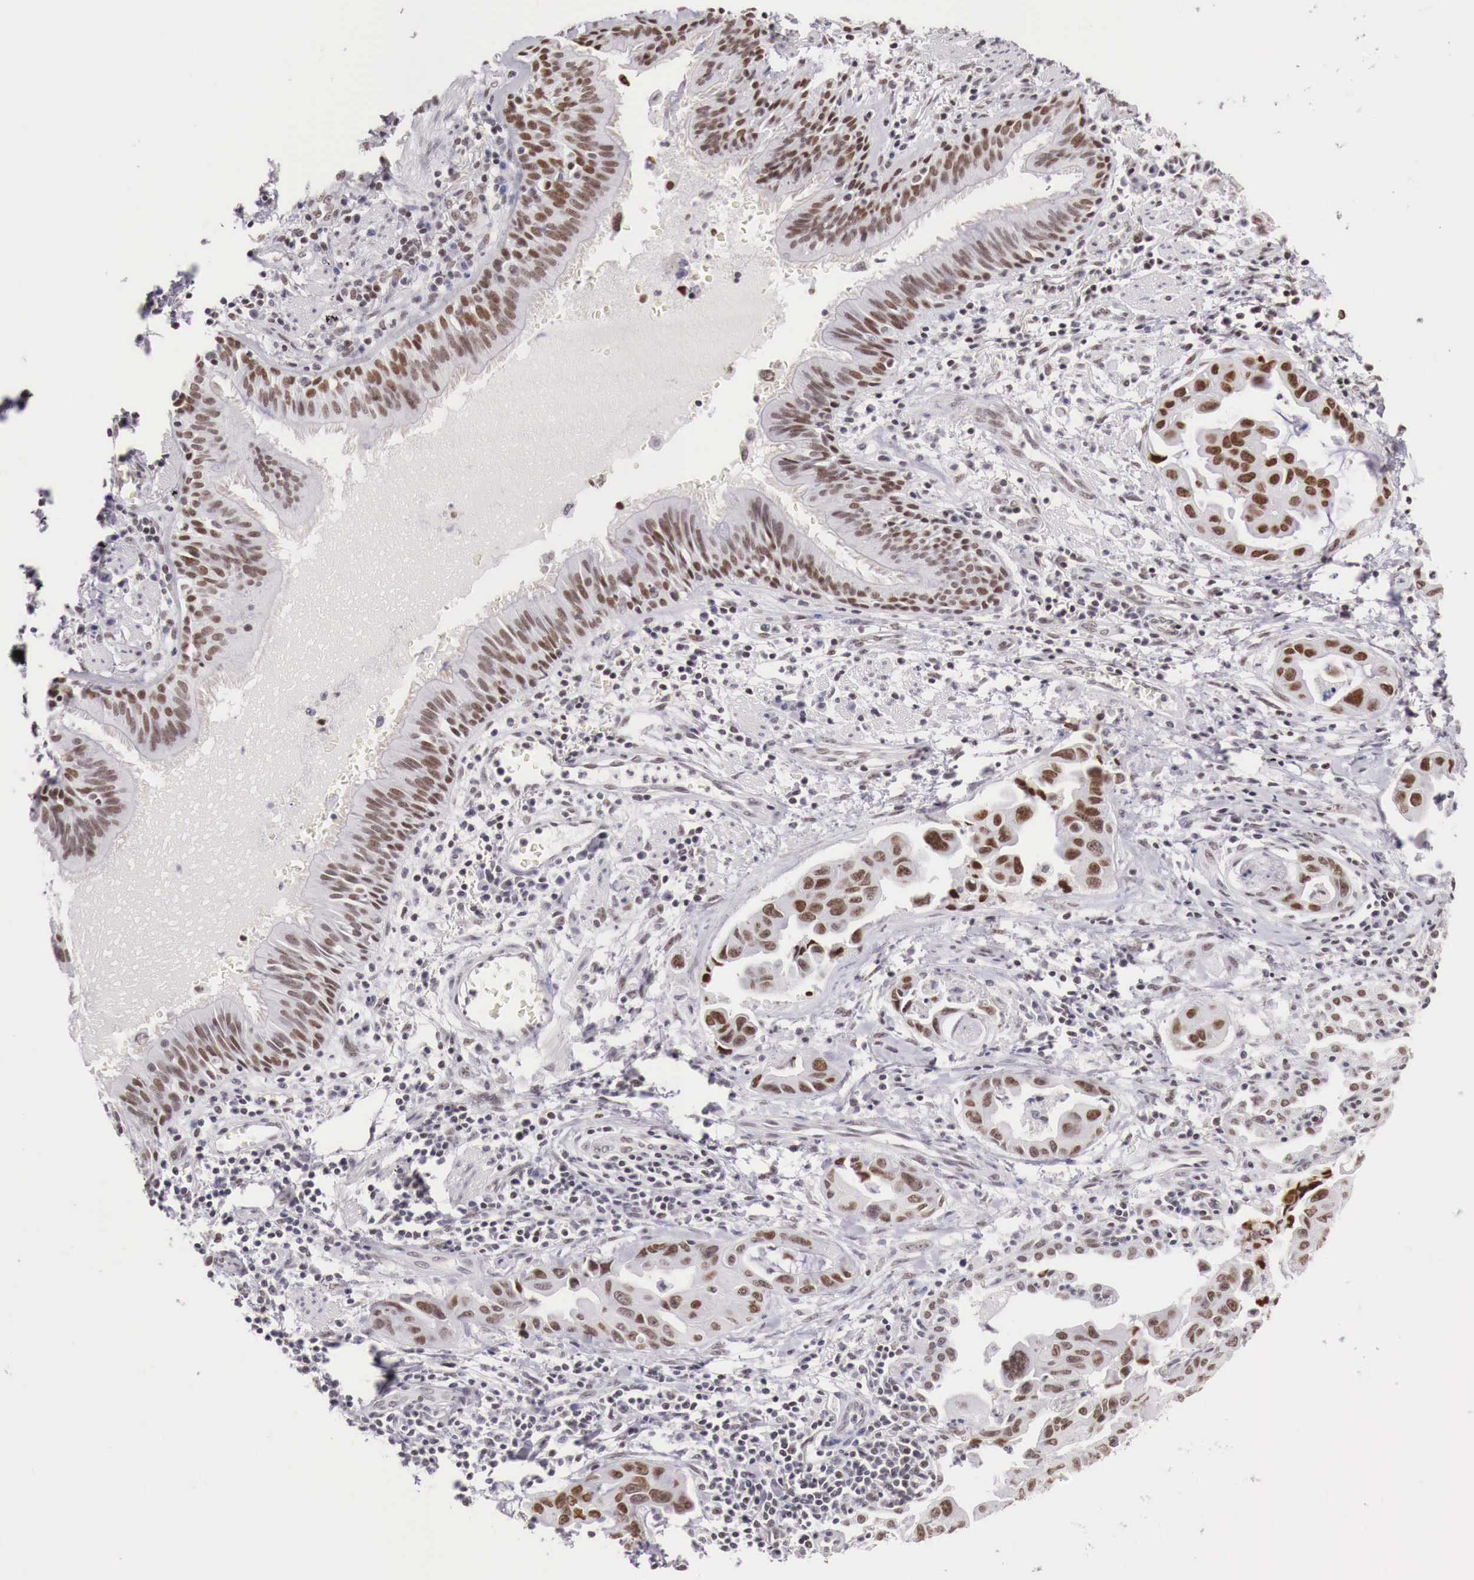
{"staining": {"intensity": "strong", "quantity": ">75%", "location": "nuclear"}, "tissue": "lung cancer", "cell_type": "Tumor cells", "image_type": "cancer", "snomed": [{"axis": "morphology", "description": "Adenocarcinoma, NOS"}, {"axis": "topography", "description": "Lung"}], "caption": "The immunohistochemical stain highlights strong nuclear expression in tumor cells of lung cancer (adenocarcinoma) tissue.", "gene": "PHF14", "patient": {"sex": "male", "age": 64}}